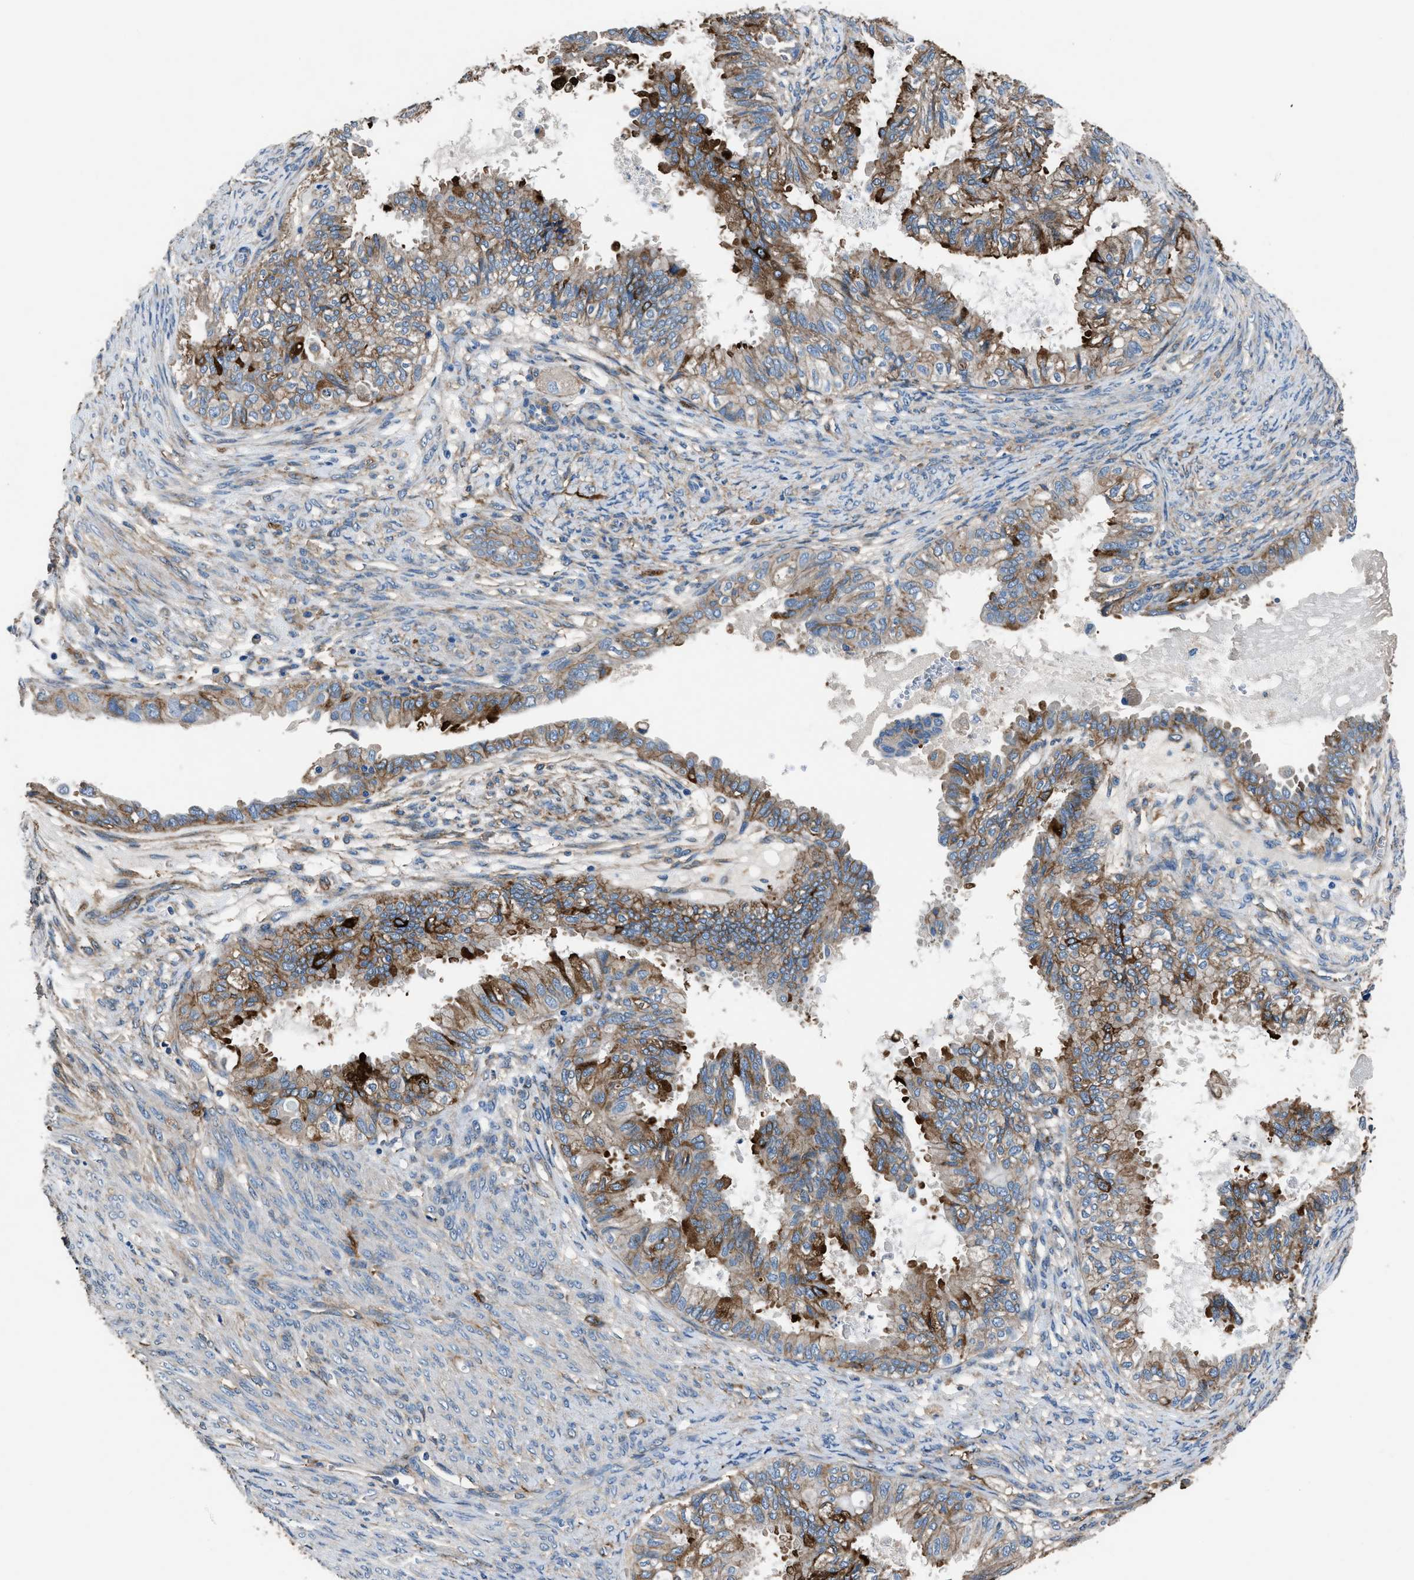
{"staining": {"intensity": "moderate", "quantity": ">75%", "location": "cytoplasmic/membranous"}, "tissue": "cervical cancer", "cell_type": "Tumor cells", "image_type": "cancer", "snomed": [{"axis": "morphology", "description": "Normal tissue, NOS"}, {"axis": "morphology", "description": "Adenocarcinoma, NOS"}, {"axis": "topography", "description": "Cervix"}, {"axis": "topography", "description": "Endometrium"}], "caption": "Protein analysis of cervical cancer tissue displays moderate cytoplasmic/membranous staining in approximately >75% of tumor cells.", "gene": "CD276", "patient": {"sex": "female", "age": 86}}